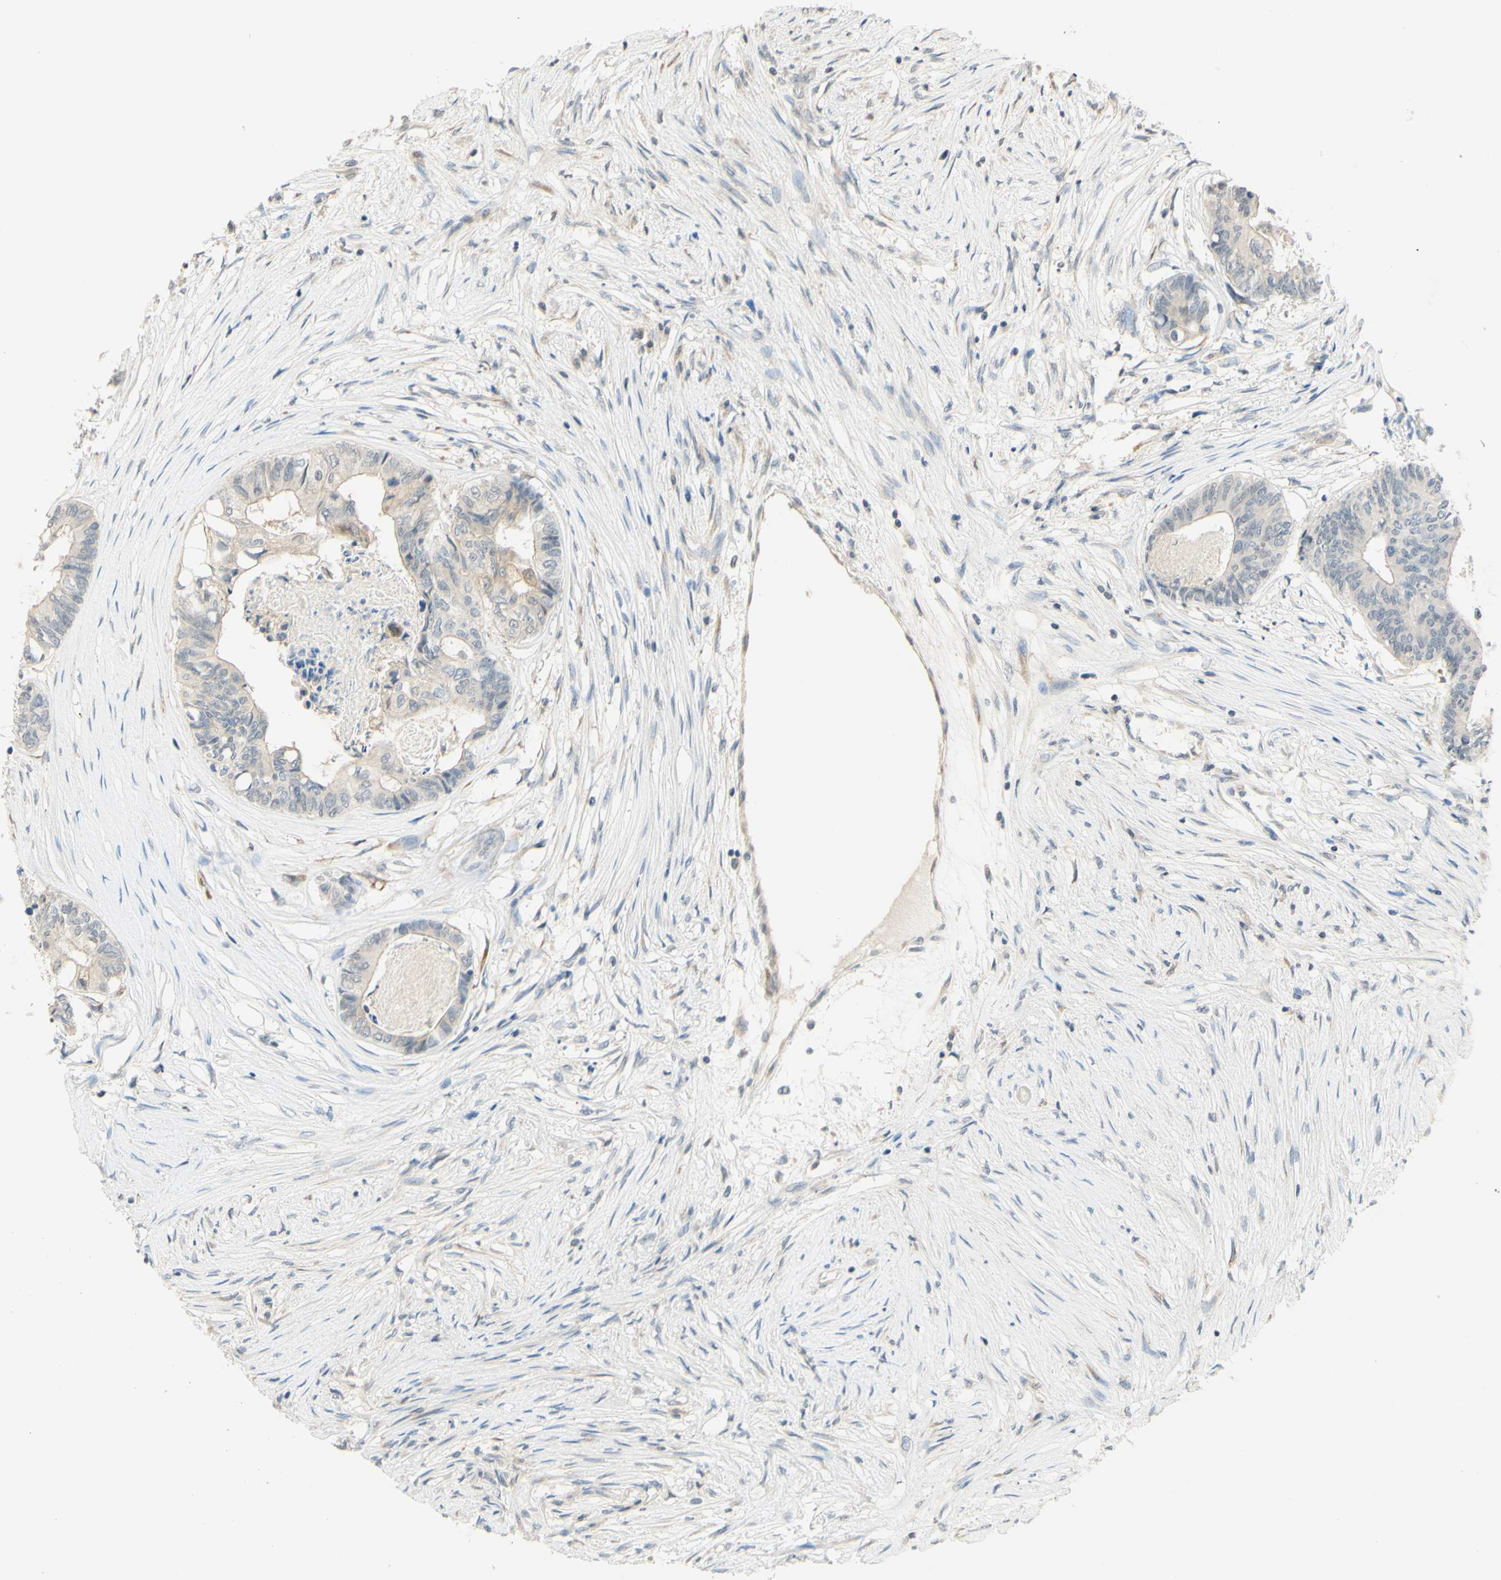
{"staining": {"intensity": "weak", "quantity": "25%-75%", "location": "cytoplasmic/membranous"}, "tissue": "colorectal cancer", "cell_type": "Tumor cells", "image_type": "cancer", "snomed": [{"axis": "morphology", "description": "Adenocarcinoma, NOS"}, {"axis": "topography", "description": "Rectum"}], "caption": "Colorectal cancer stained with a brown dye shows weak cytoplasmic/membranous positive staining in approximately 25%-75% of tumor cells.", "gene": "MAG", "patient": {"sex": "male", "age": 63}}